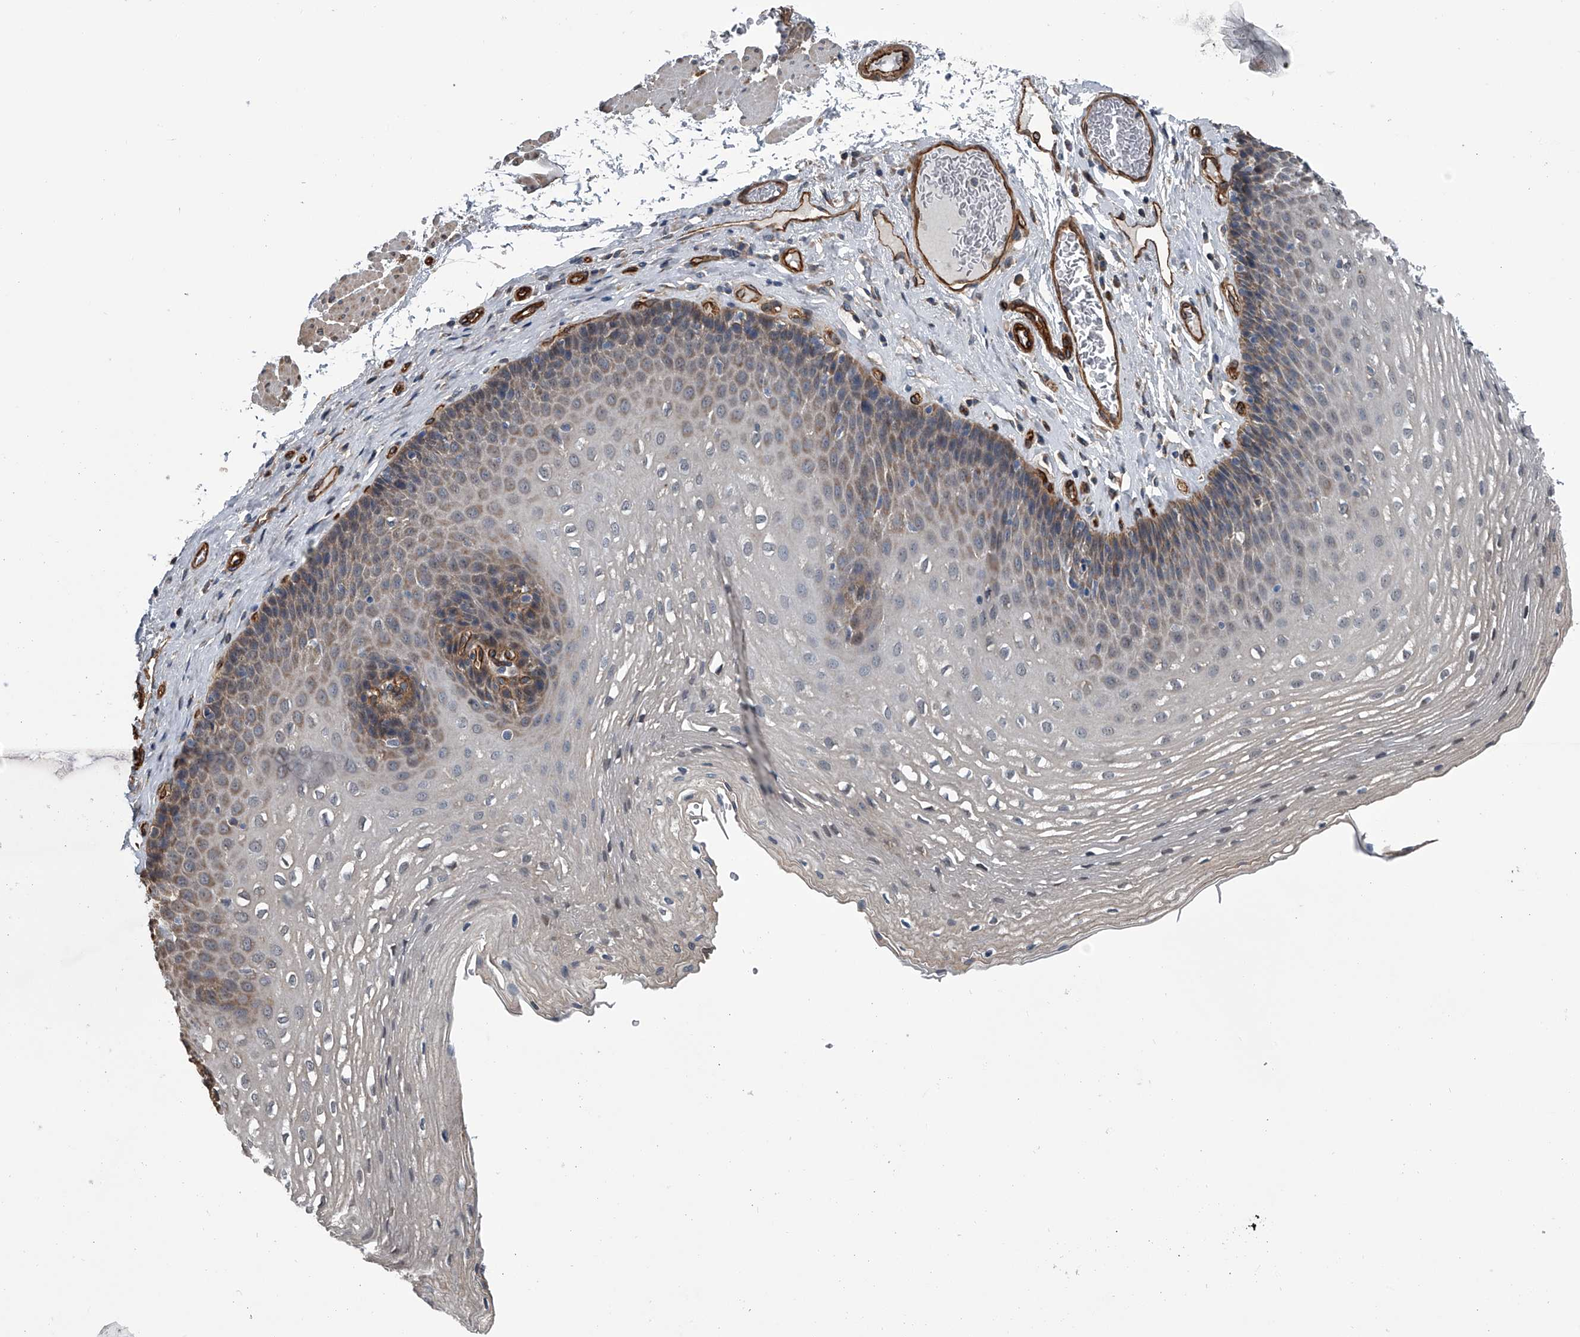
{"staining": {"intensity": "moderate", "quantity": "<25%", "location": "cytoplasmic/membranous"}, "tissue": "esophagus", "cell_type": "Squamous epithelial cells", "image_type": "normal", "snomed": [{"axis": "morphology", "description": "Normal tissue, NOS"}, {"axis": "topography", "description": "Esophagus"}], "caption": "Benign esophagus demonstrates moderate cytoplasmic/membranous positivity in about <25% of squamous epithelial cells, visualized by immunohistochemistry. (DAB IHC with brightfield microscopy, high magnification).", "gene": "LDLRAD2", "patient": {"sex": "female", "age": 66}}